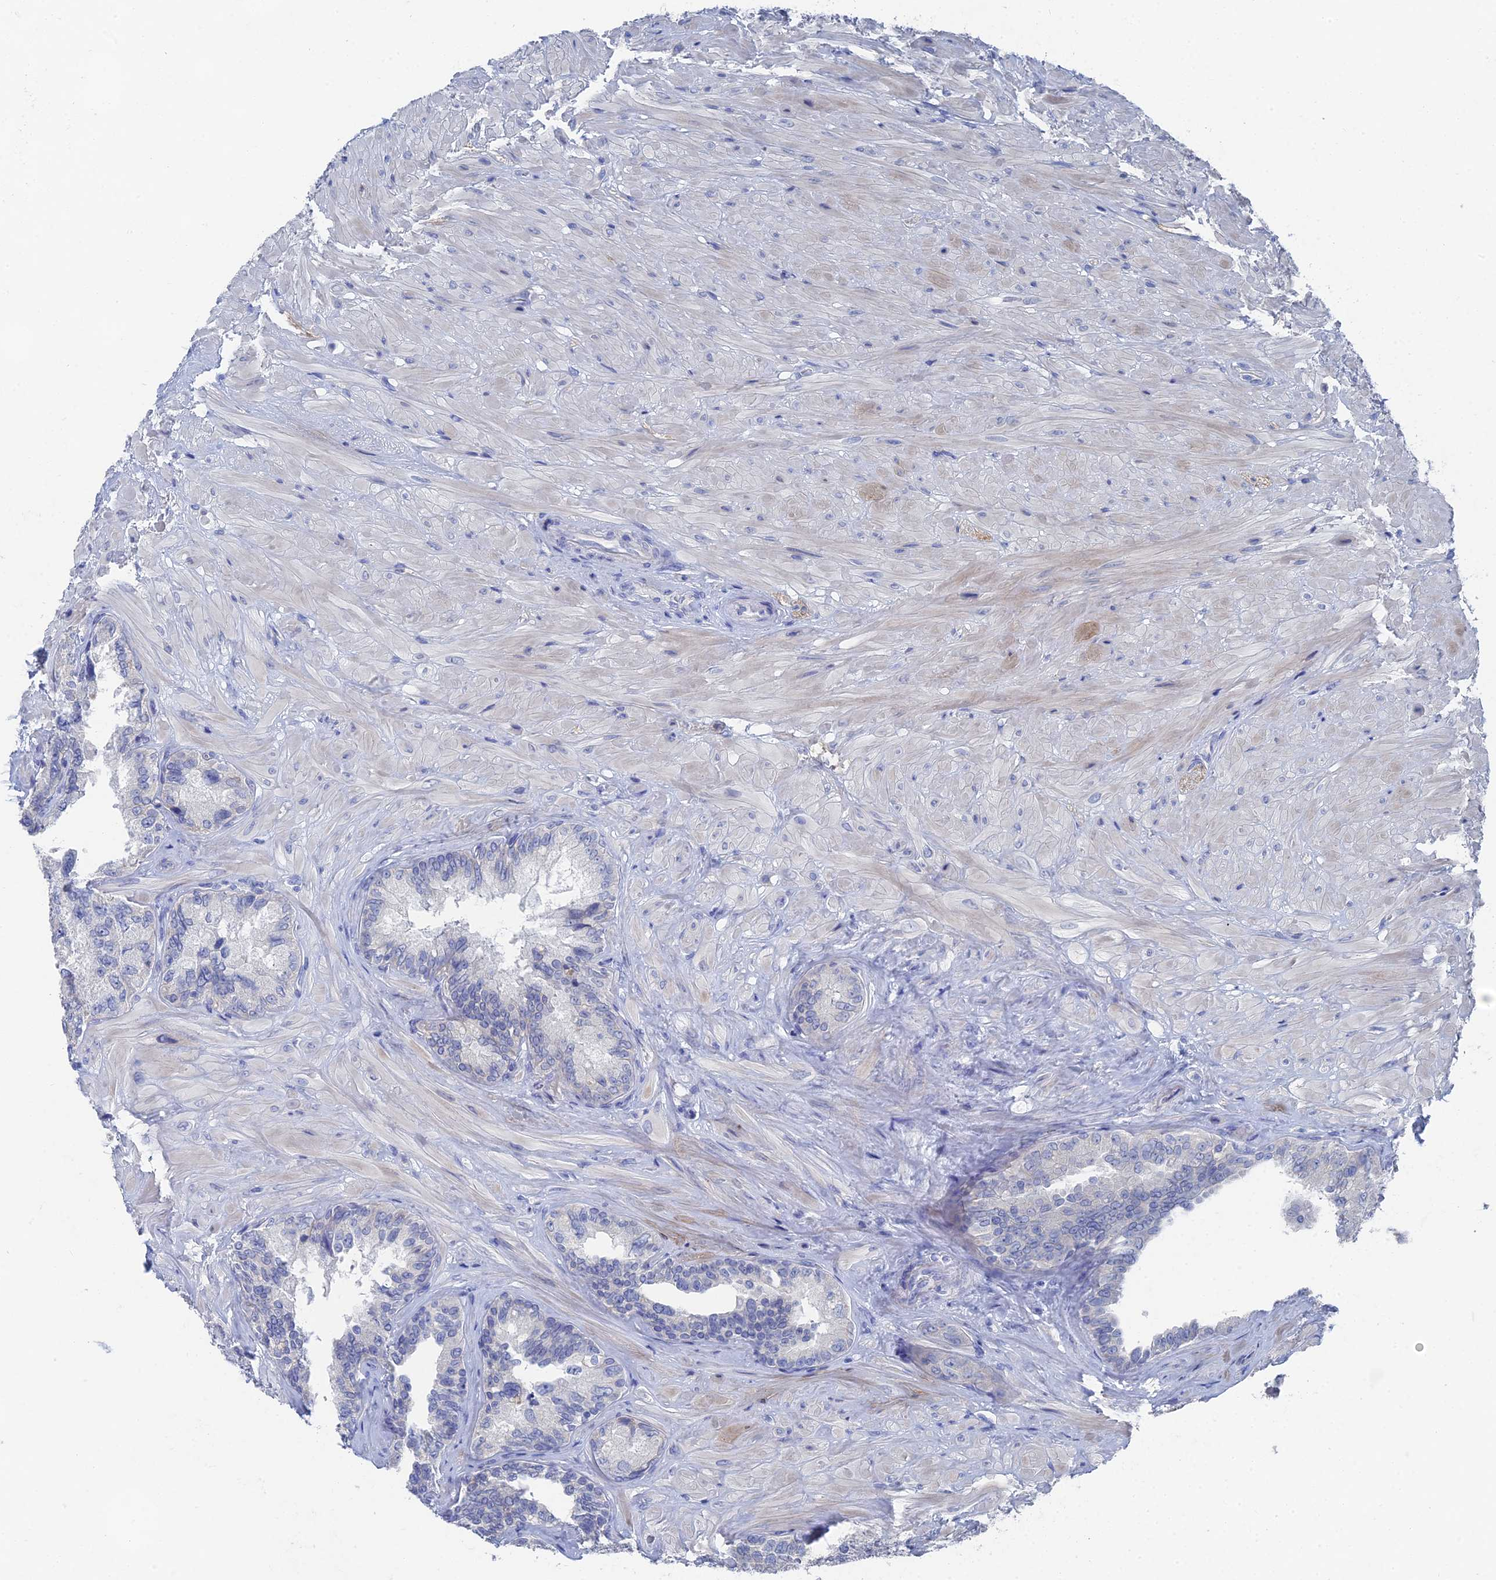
{"staining": {"intensity": "negative", "quantity": "none", "location": "none"}, "tissue": "seminal vesicle", "cell_type": "Glandular cells", "image_type": "normal", "snomed": [{"axis": "morphology", "description": "Normal tissue, NOS"}, {"axis": "topography", "description": "Seminal veicle"}, {"axis": "topography", "description": "Peripheral nerve tissue"}], "caption": "The photomicrograph displays no significant staining in glandular cells of seminal vesicle. Nuclei are stained in blue.", "gene": "GFAP", "patient": {"sex": "male", "age": 67}}